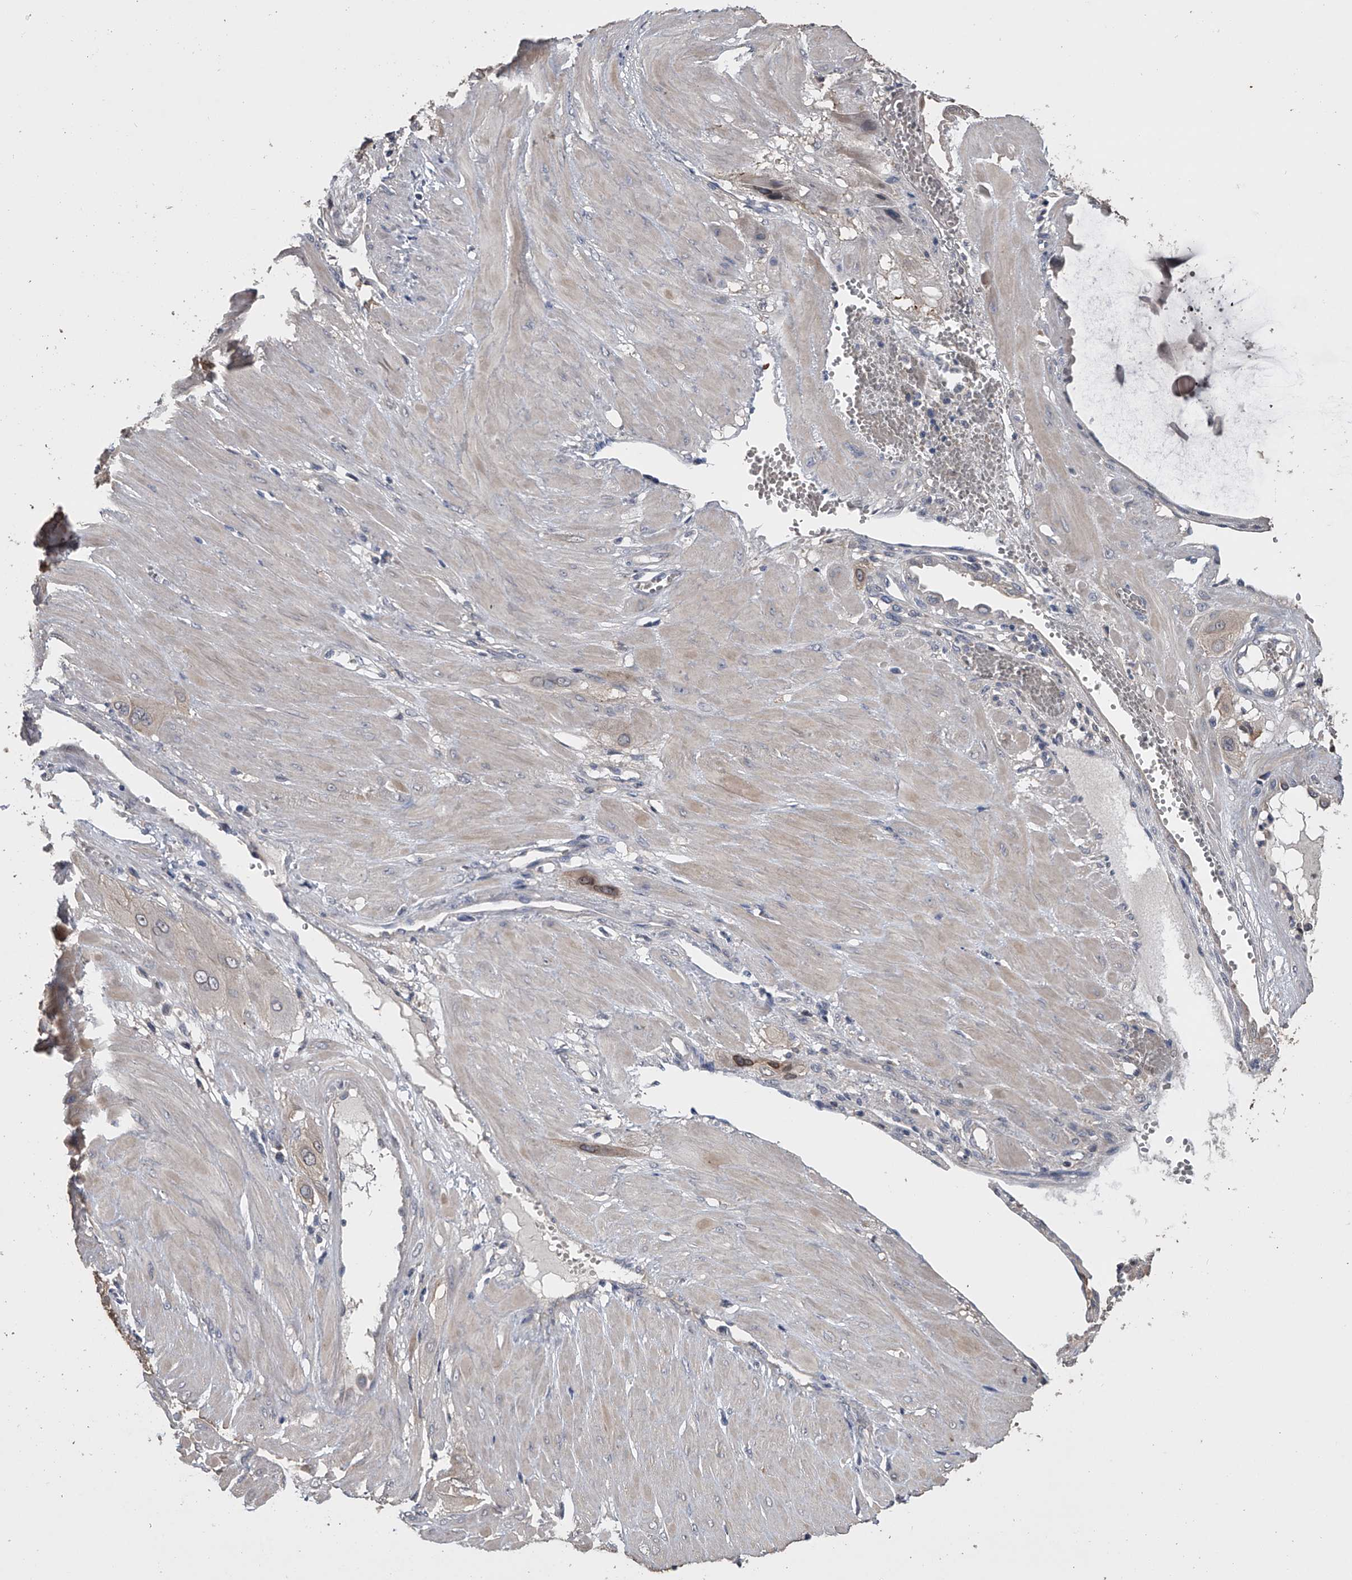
{"staining": {"intensity": "weak", "quantity": "<25%", "location": "cytoplasmic/membranous"}, "tissue": "cervical cancer", "cell_type": "Tumor cells", "image_type": "cancer", "snomed": [{"axis": "morphology", "description": "Squamous cell carcinoma, NOS"}, {"axis": "topography", "description": "Cervix"}], "caption": "DAB immunohistochemical staining of human cervical squamous cell carcinoma displays no significant positivity in tumor cells.", "gene": "DOCK9", "patient": {"sex": "female", "age": 34}}